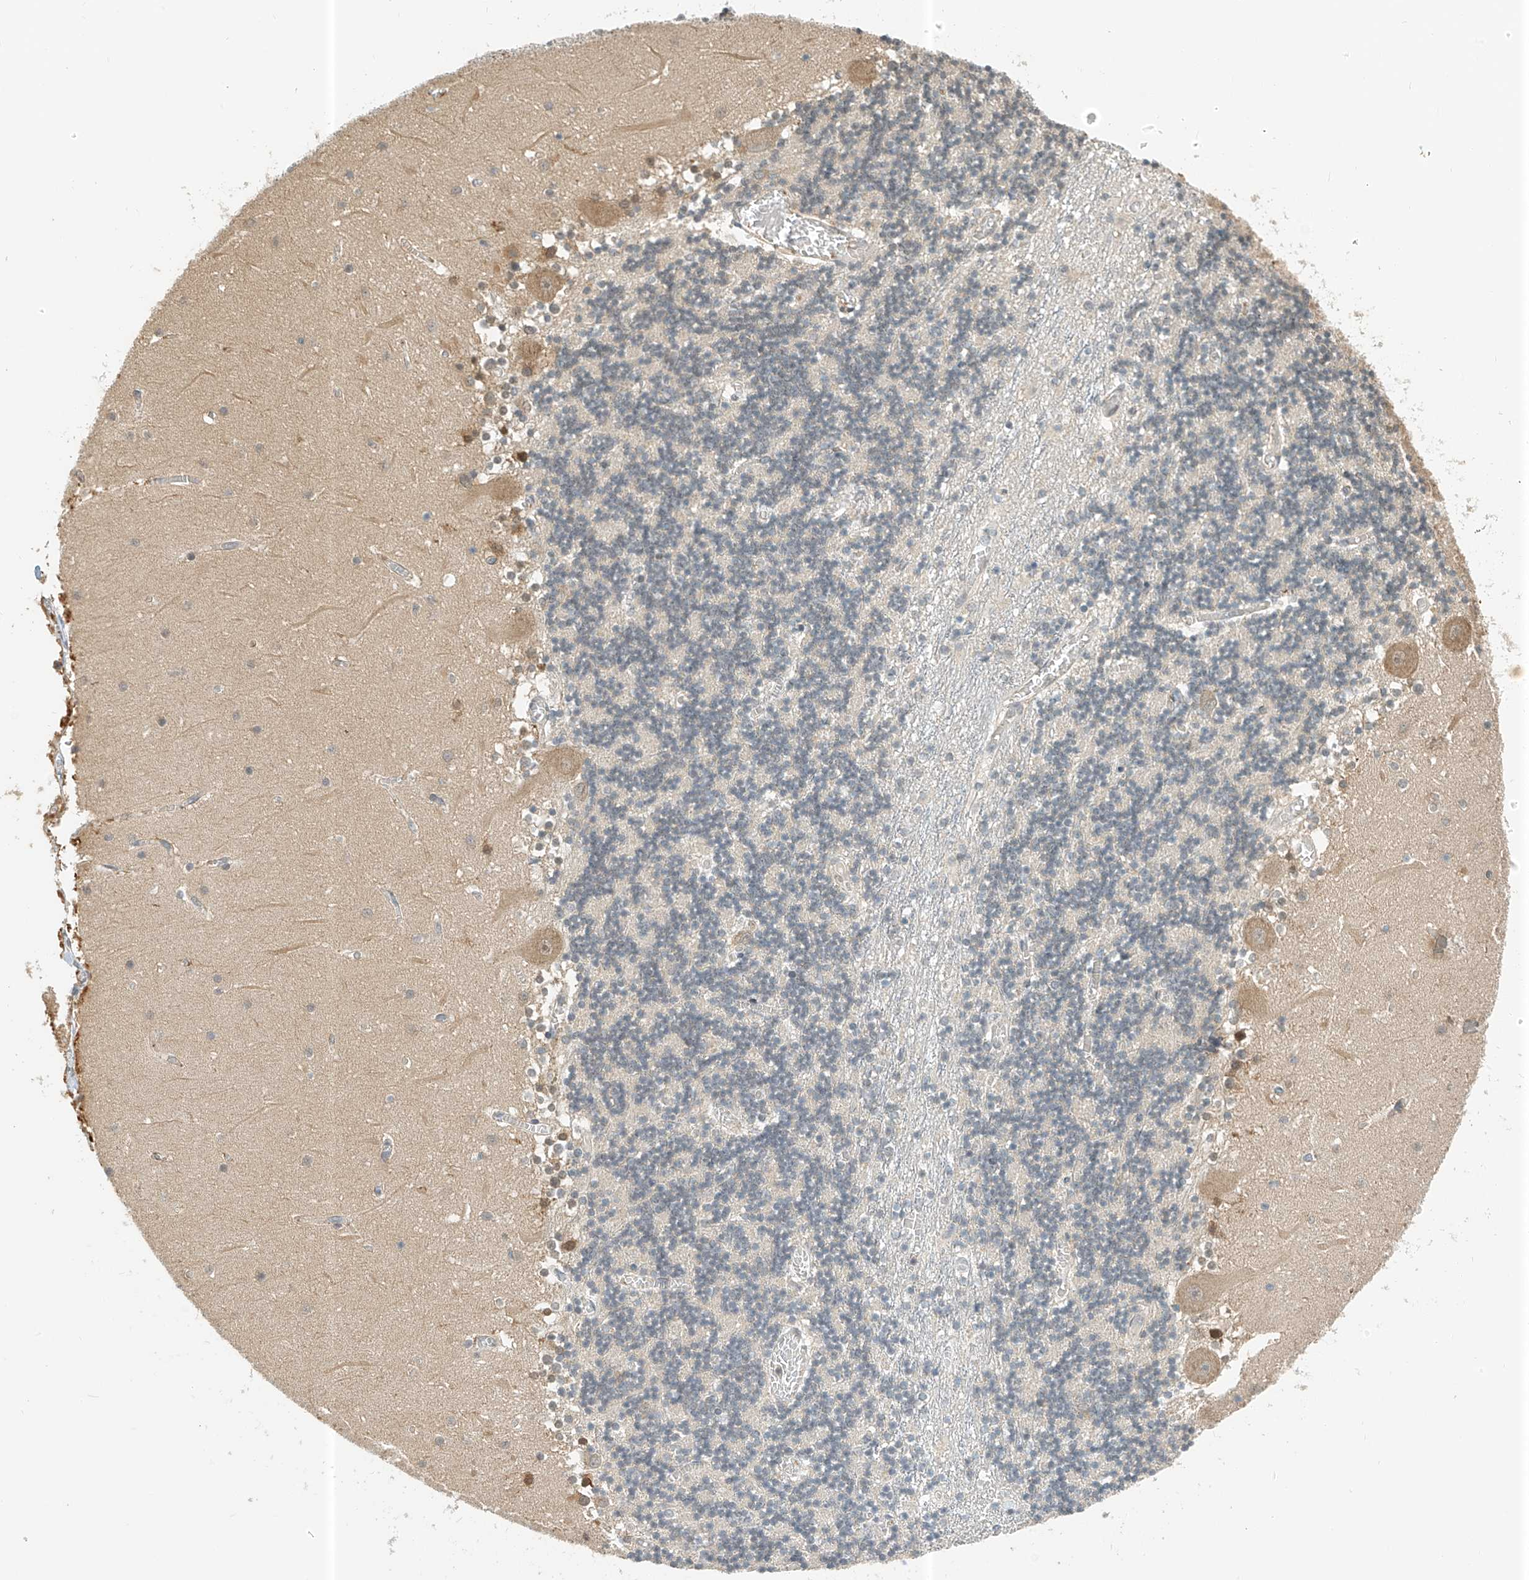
{"staining": {"intensity": "negative", "quantity": "none", "location": "none"}, "tissue": "cerebellum", "cell_type": "Cells in granular layer", "image_type": "normal", "snomed": [{"axis": "morphology", "description": "Normal tissue, NOS"}, {"axis": "topography", "description": "Cerebellum"}], "caption": "Protein analysis of benign cerebellum demonstrates no significant positivity in cells in granular layer. (DAB IHC with hematoxylin counter stain).", "gene": "PPA2", "patient": {"sex": "female", "age": 28}}